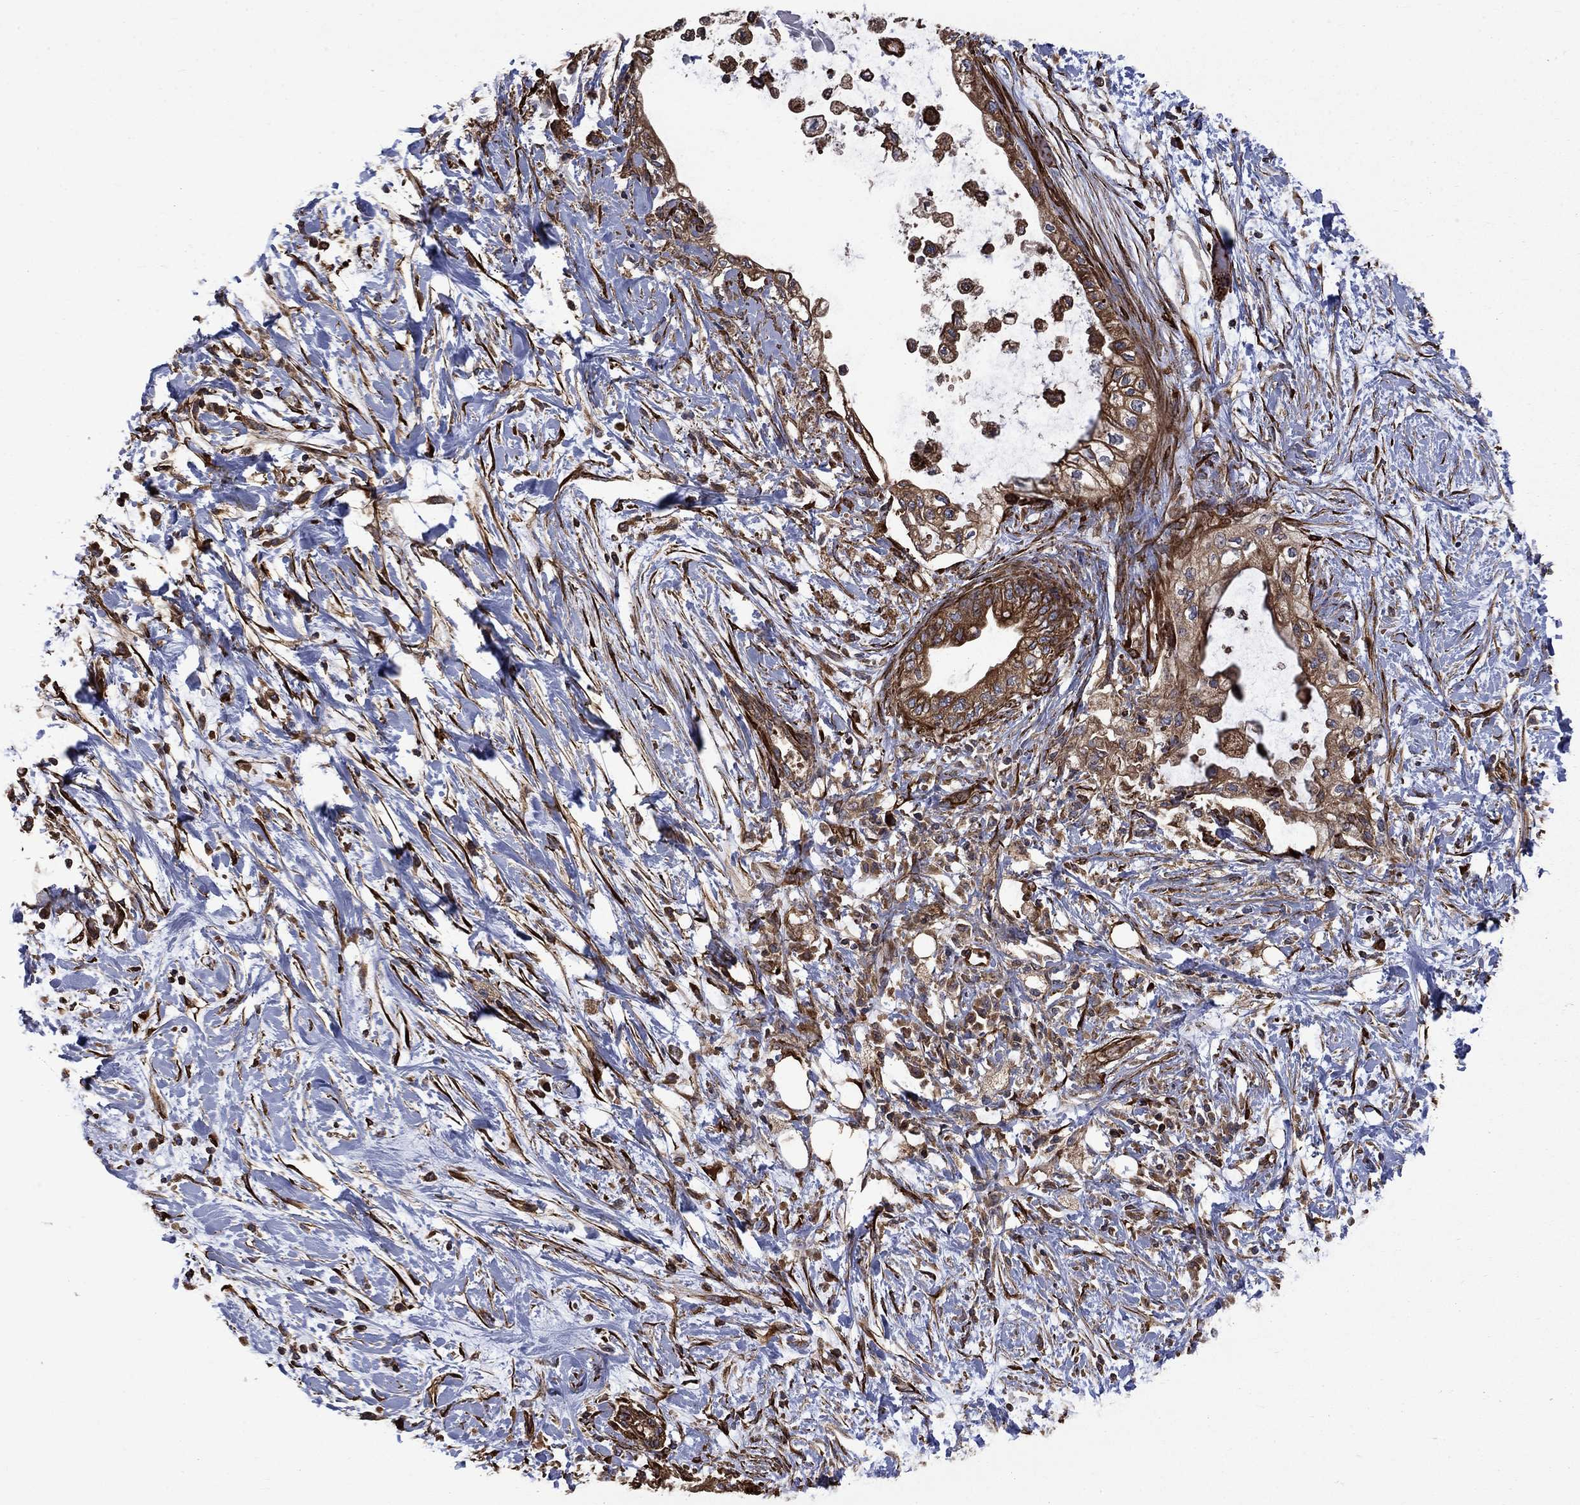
{"staining": {"intensity": "strong", "quantity": ">75%", "location": "cytoplasmic/membranous"}, "tissue": "pancreatic cancer", "cell_type": "Tumor cells", "image_type": "cancer", "snomed": [{"axis": "morphology", "description": "Normal tissue, NOS"}, {"axis": "morphology", "description": "Adenocarcinoma, NOS"}, {"axis": "topography", "description": "Pancreas"}, {"axis": "topography", "description": "Duodenum"}], "caption": "Pancreatic cancer was stained to show a protein in brown. There is high levels of strong cytoplasmic/membranous expression in about >75% of tumor cells. (brown staining indicates protein expression, while blue staining denotes nuclei).", "gene": "CUTC", "patient": {"sex": "female", "age": 60}}